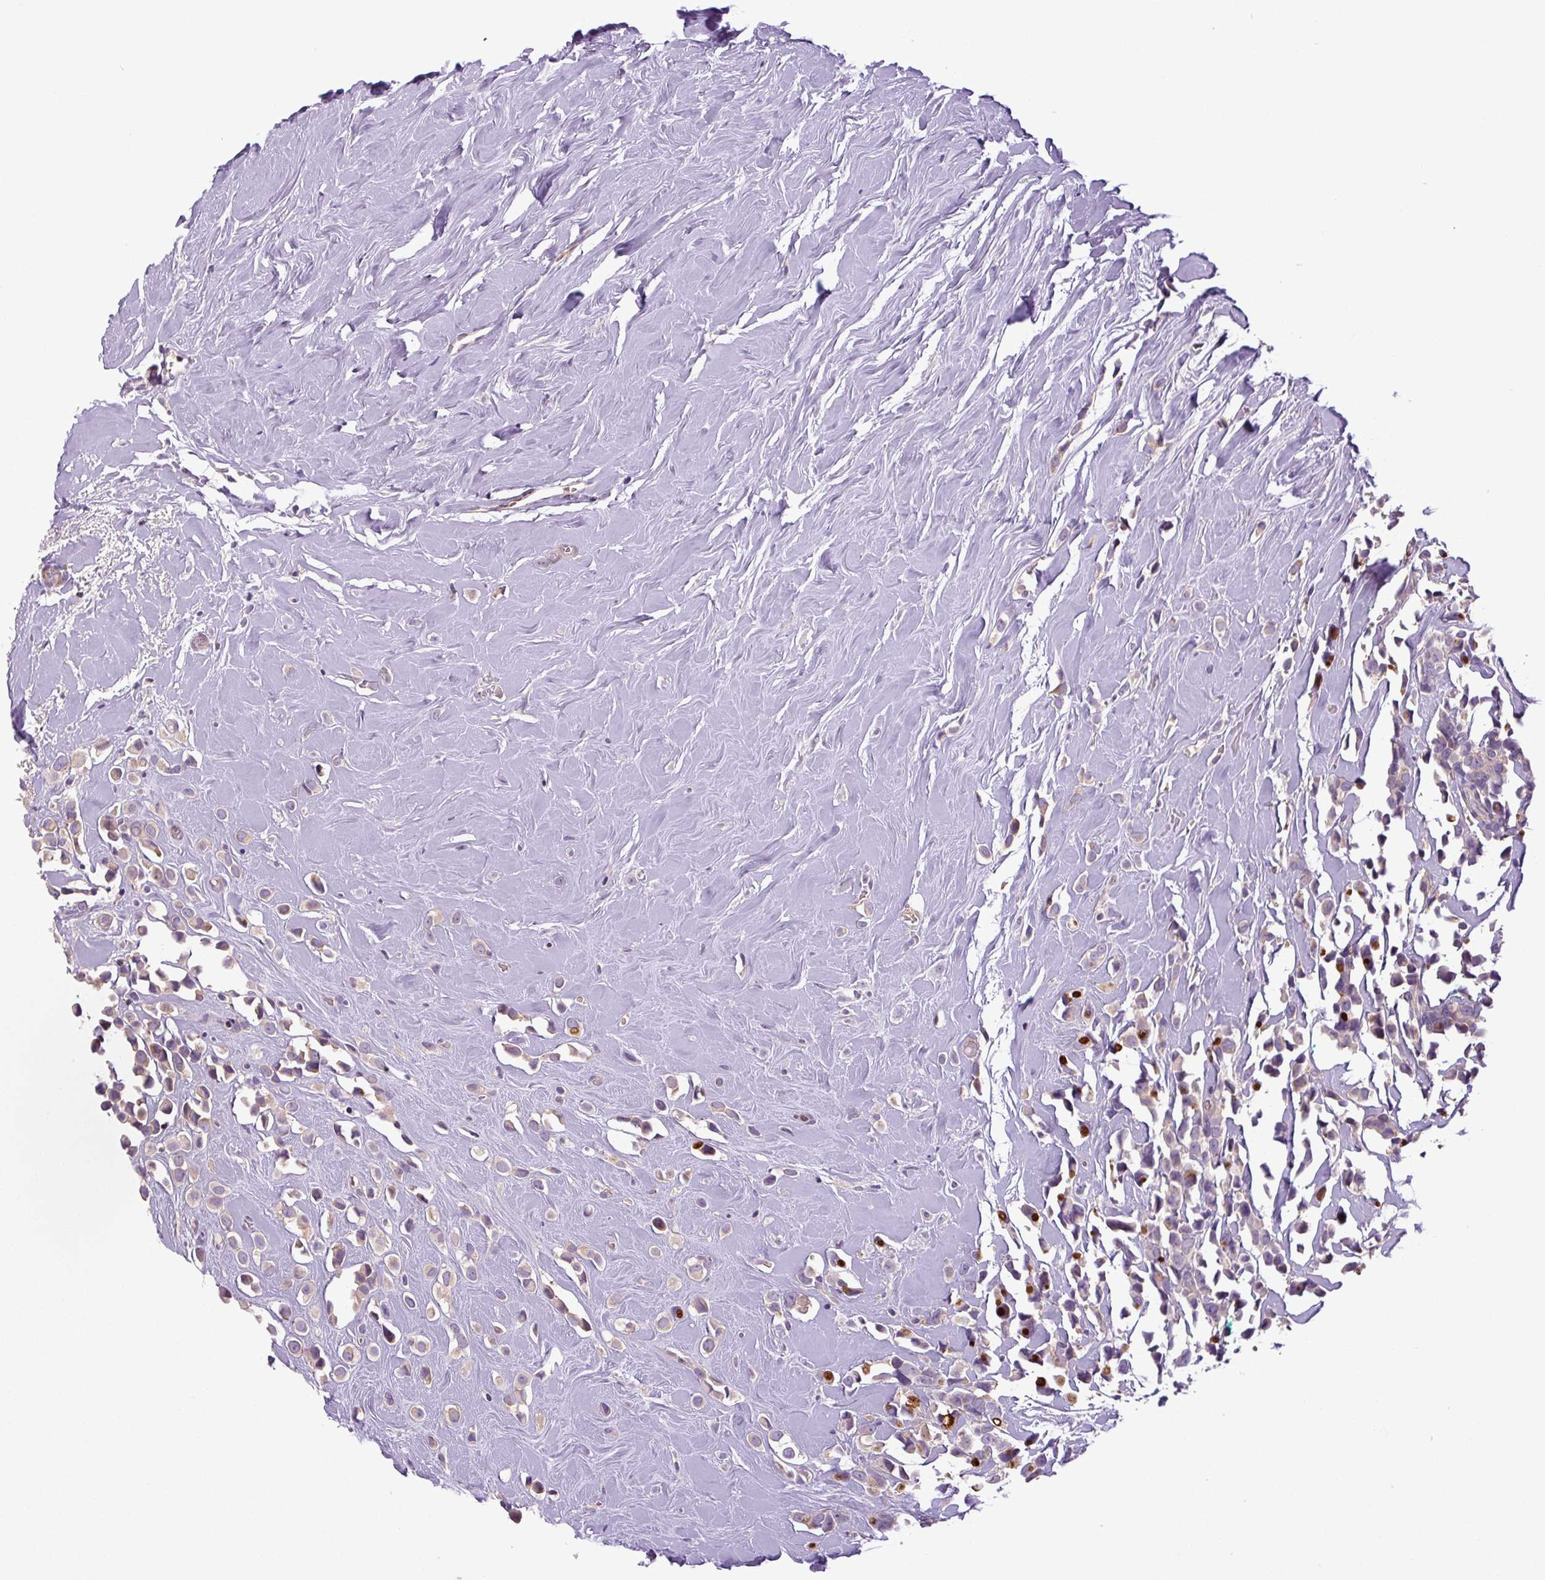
{"staining": {"intensity": "moderate", "quantity": "<25%", "location": "cytoplasmic/membranous"}, "tissue": "breast cancer", "cell_type": "Tumor cells", "image_type": "cancer", "snomed": [{"axis": "morphology", "description": "Duct carcinoma"}, {"axis": "topography", "description": "Breast"}], "caption": "Immunohistochemical staining of breast cancer displays moderate cytoplasmic/membranous protein positivity in about <25% of tumor cells. (DAB (3,3'-diaminobenzidine) IHC, brown staining for protein, blue staining for nuclei).", "gene": "KIFC1", "patient": {"sex": "female", "age": 80}}